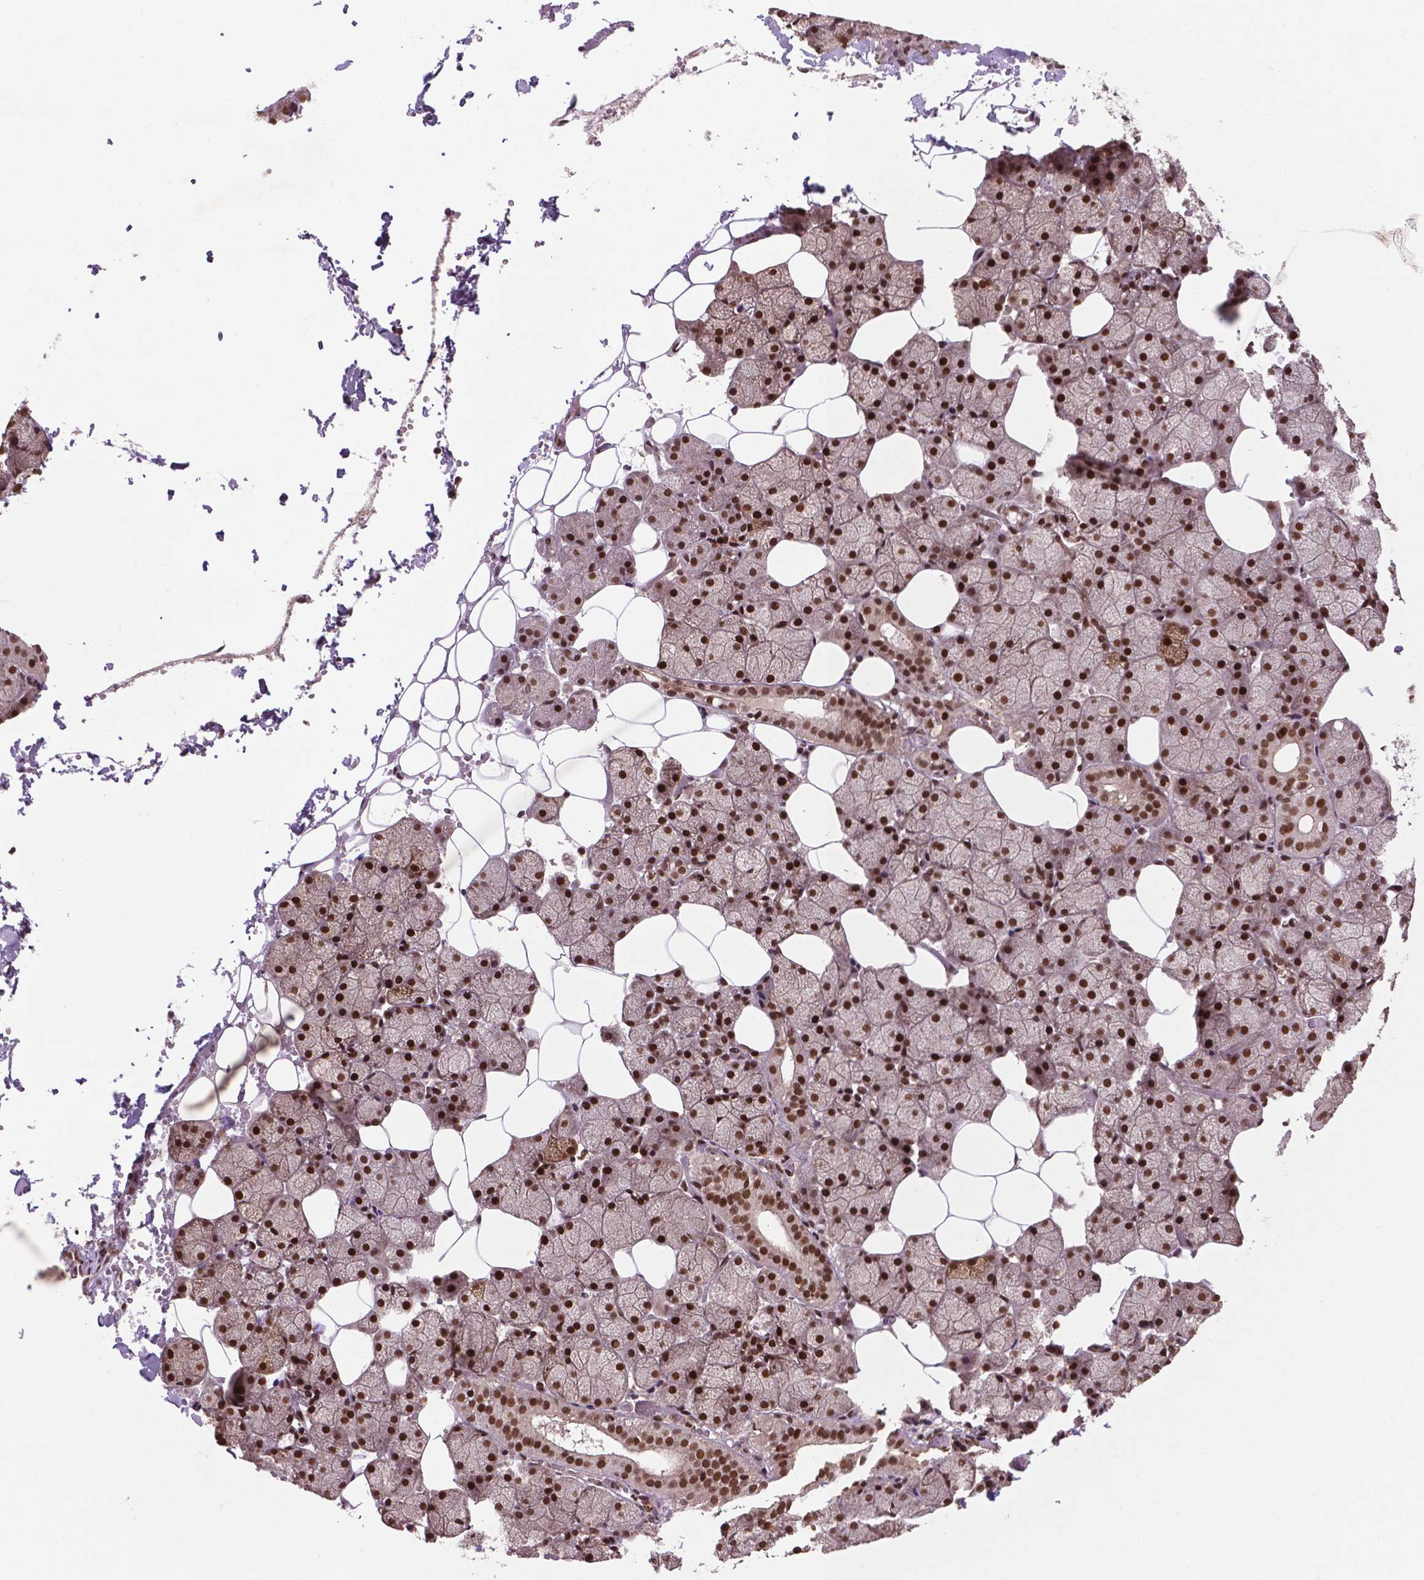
{"staining": {"intensity": "strong", "quantity": ">75%", "location": "nuclear"}, "tissue": "salivary gland", "cell_type": "Glandular cells", "image_type": "normal", "snomed": [{"axis": "morphology", "description": "Normal tissue, NOS"}, {"axis": "topography", "description": "Salivary gland"}], "caption": "Strong nuclear expression is seen in approximately >75% of glandular cells in benign salivary gland.", "gene": "SIRT6", "patient": {"sex": "male", "age": 38}}